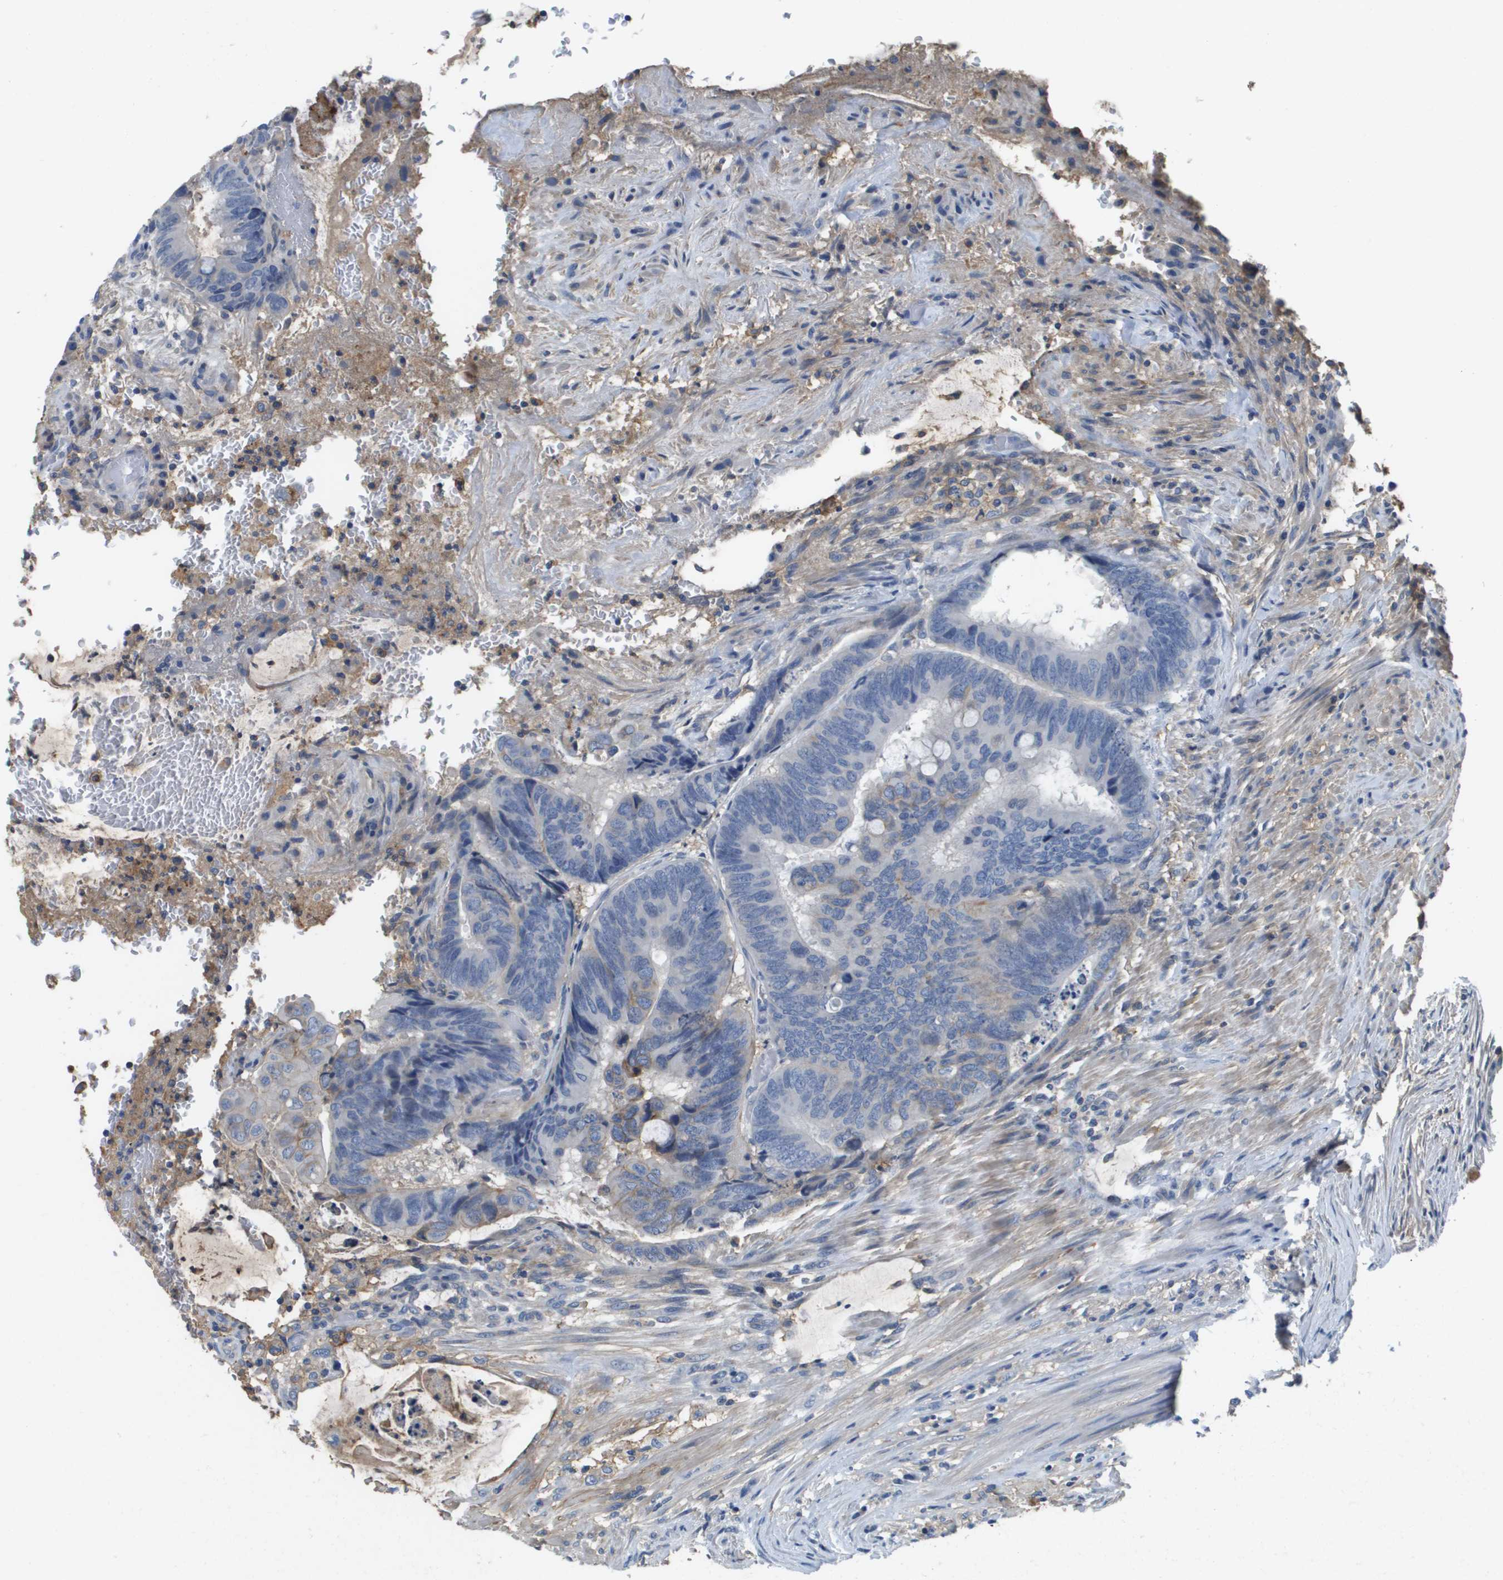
{"staining": {"intensity": "moderate", "quantity": "<25%", "location": "cytoplasmic/membranous"}, "tissue": "colorectal cancer", "cell_type": "Tumor cells", "image_type": "cancer", "snomed": [{"axis": "morphology", "description": "Normal tissue, NOS"}, {"axis": "morphology", "description": "Adenocarcinoma, NOS"}, {"axis": "topography", "description": "Rectum"}], "caption": "Protein expression analysis of human colorectal cancer (adenocarcinoma) reveals moderate cytoplasmic/membranous staining in approximately <25% of tumor cells.", "gene": "SLC16A3", "patient": {"sex": "male", "age": 92}}